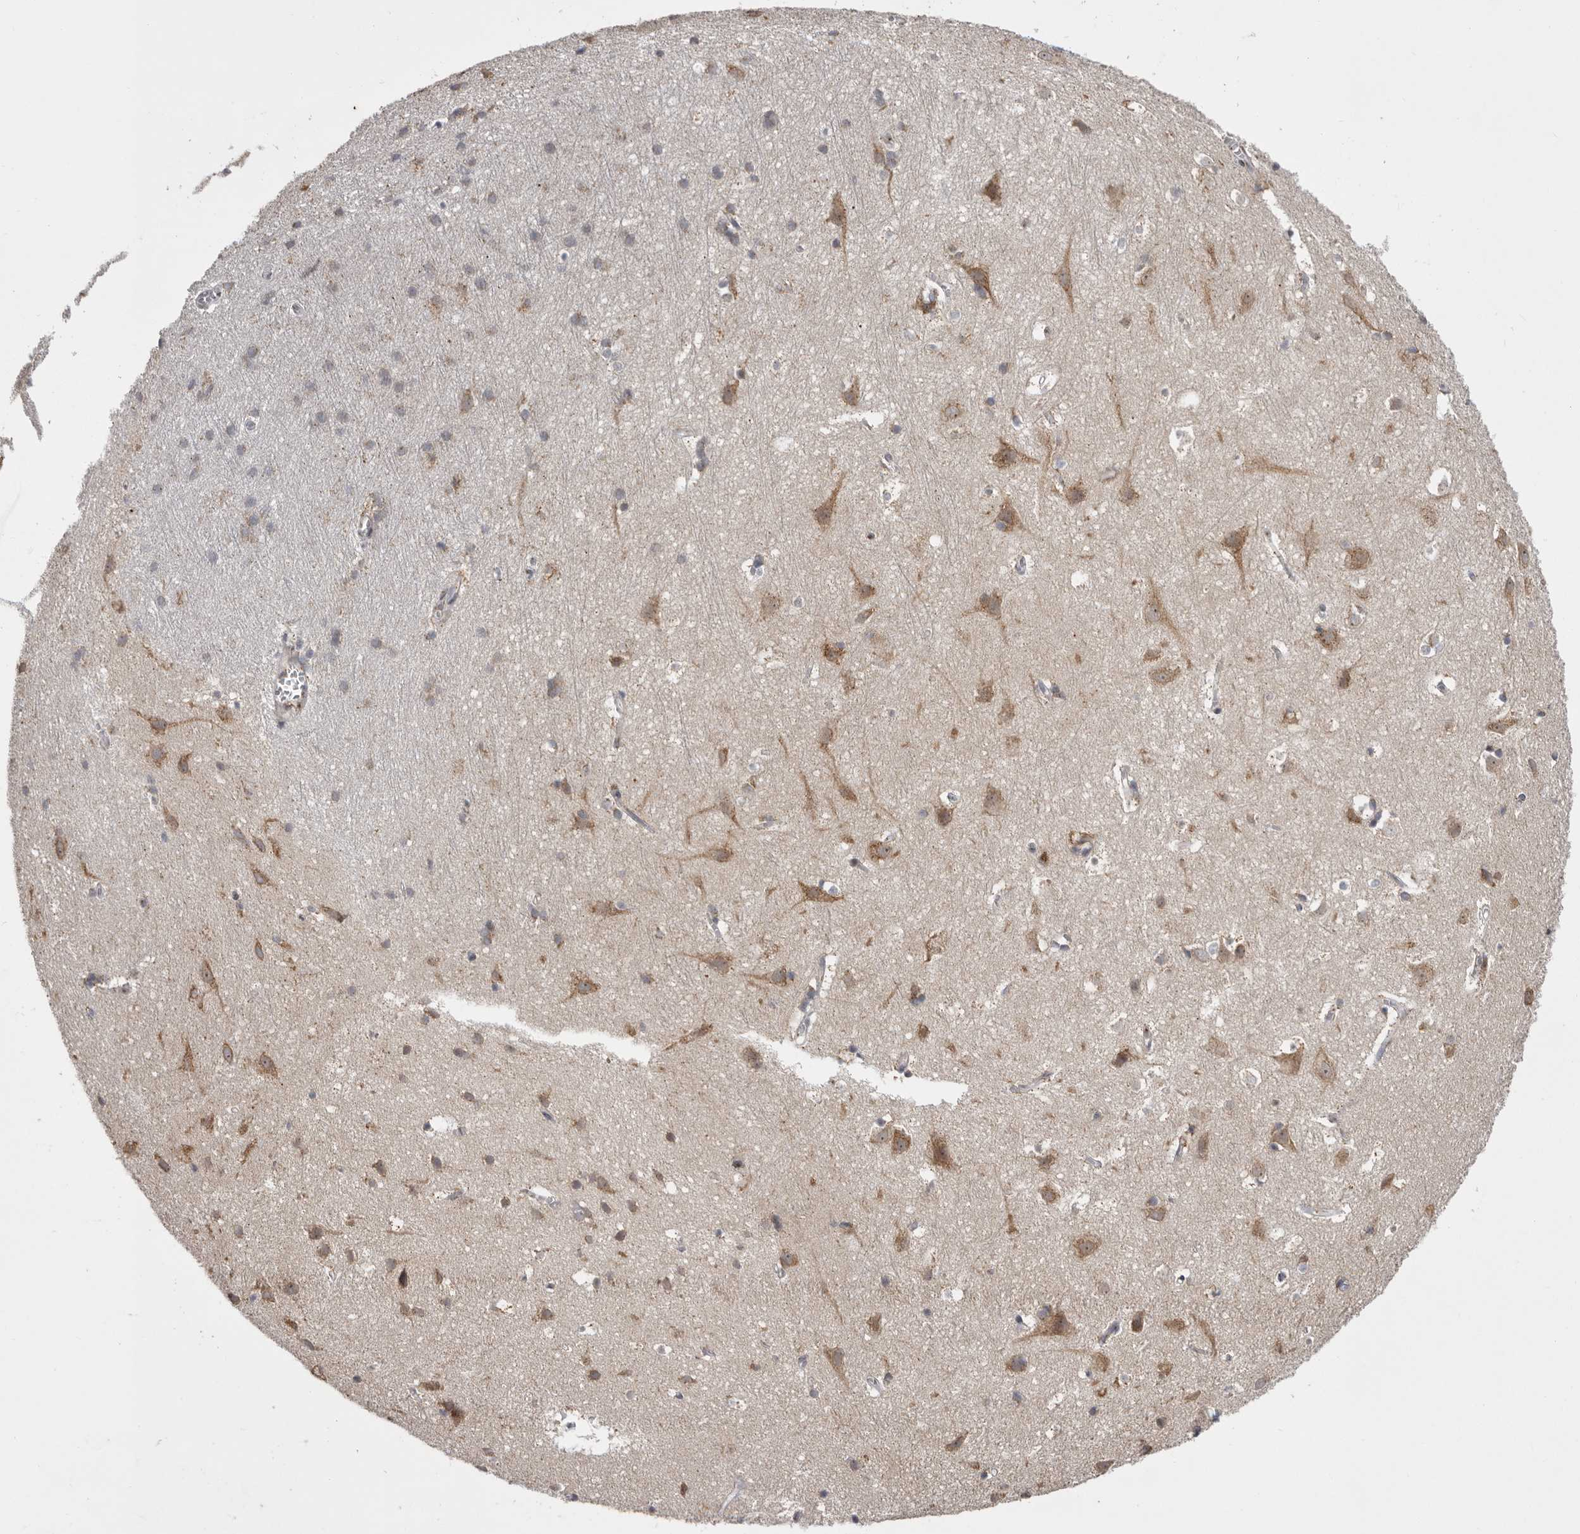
{"staining": {"intensity": "negative", "quantity": "none", "location": "none"}, "tissue": "cerebral cortex", "cell_type": "Endothelial cells", "image_type": "normal", "snomed": [{"axis": "morphology", "description": "Normal tissue, NOS"}, {"axis": "topography", "description": "Cerebral cortex"}], "caption": "This micrograph is of benign cerebral cortex stained with IHC to label a protein in brown with the nuclei are counter-stained blue. There is no expression in endothelial cells. (Immunohistochemistry (ihc), brightfield microscopy, high magnification).", "gene": "WDR47", "patient": {"sex": "male", "age": 54}}